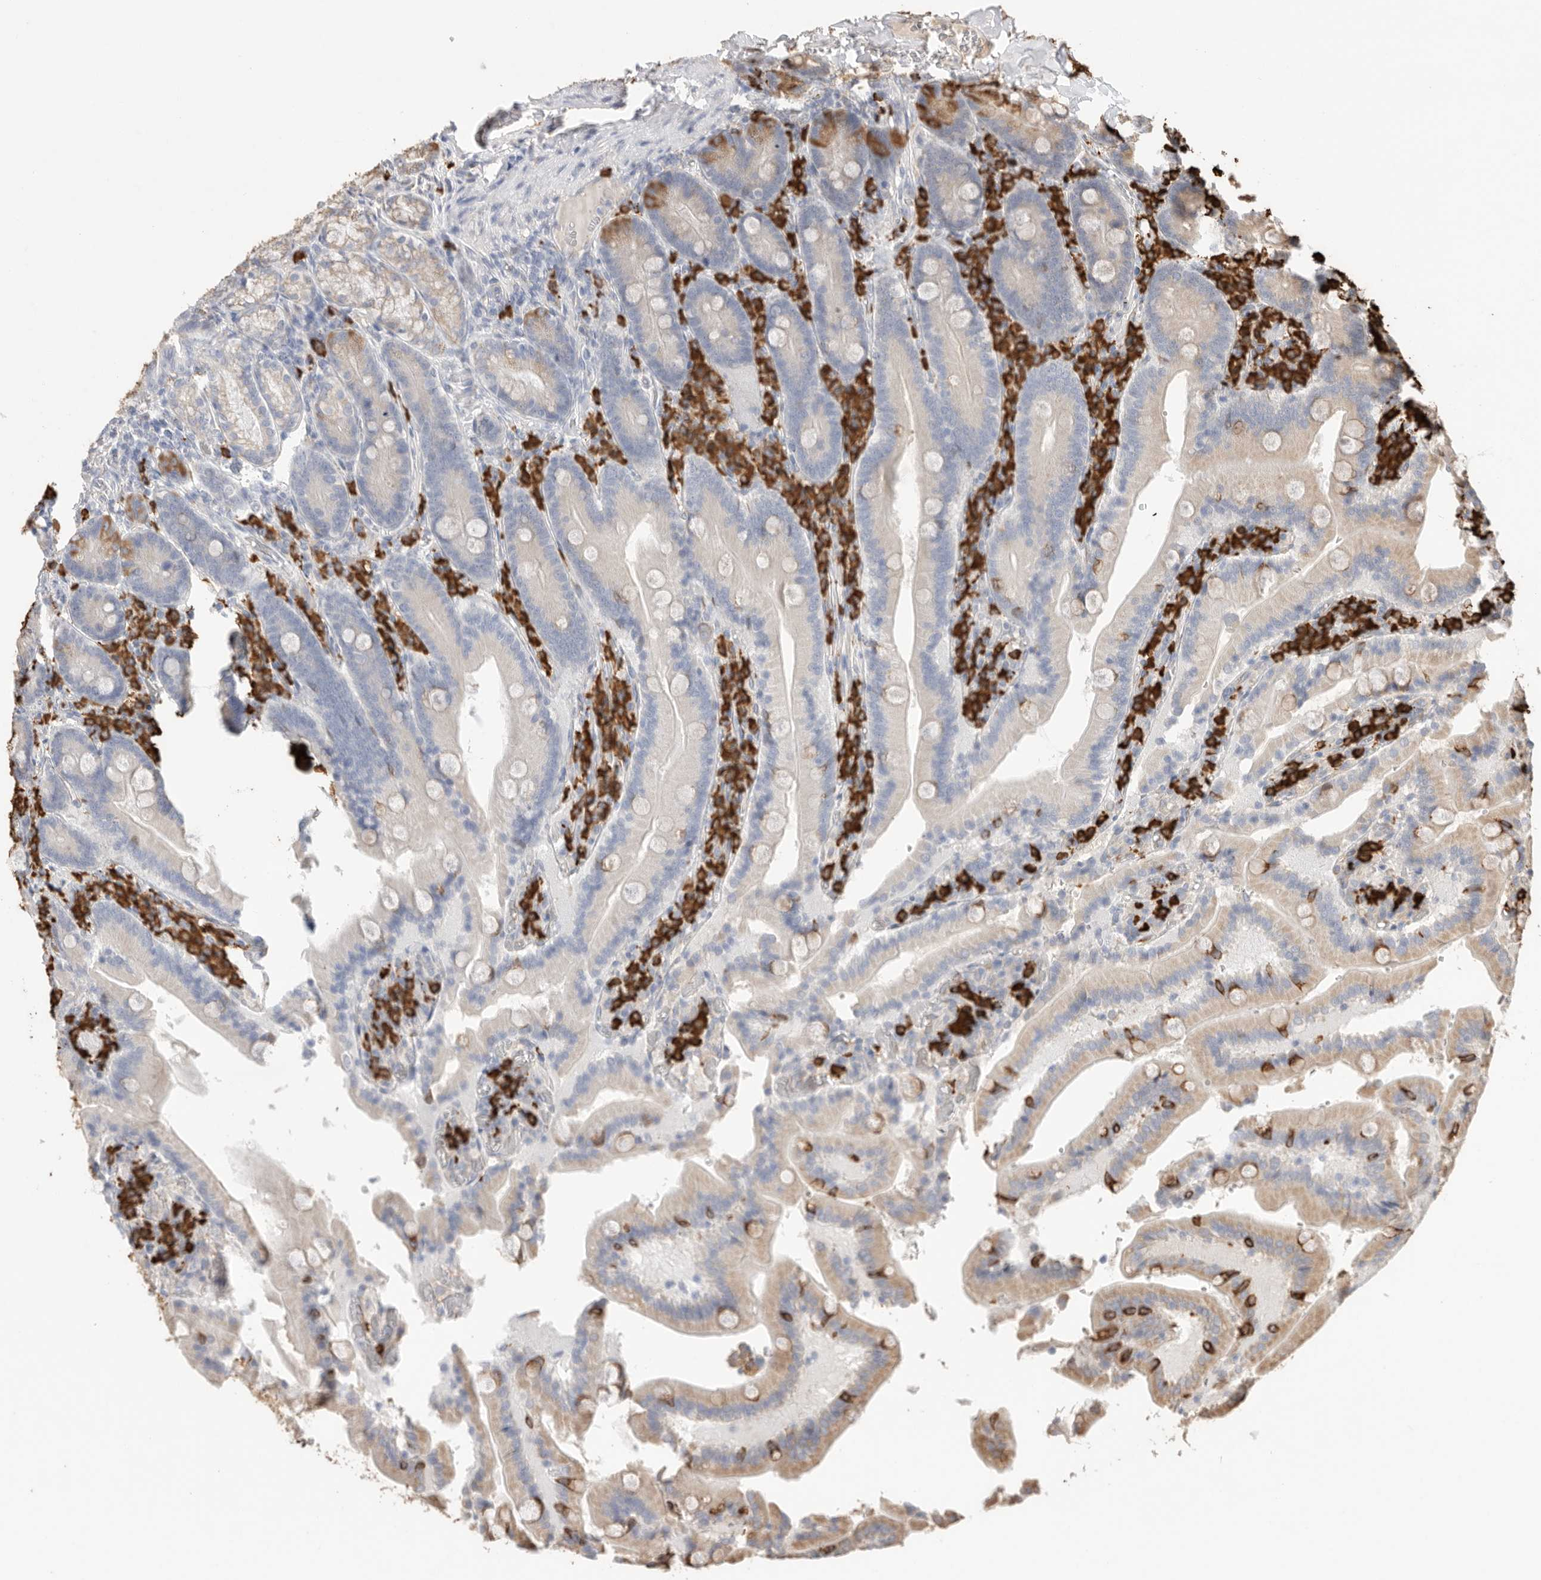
{"staining": {"intensity": "moderate", "quantity": "<25%", "location": "cytoplasmic/membranous"}, "tissue": "duodenum", "cell_type": "Glandular cells", "image_type": "normal", "snomed": [{"axis": "morphology", "description": "Normal tissue, NOS"}, {"axis": "topography", "description": "Duodenum"}], "caption": "Immunohistochemistry (IHC) photomicrograph of unremarkable duodenum stained for a protein (brown), which exhibits low levels of moderate cytoplasmic/membranous positivity in about <25% of glandular cells.", "gene": "BLOC1S5", "patient": {"sex": "female", "age": 62}}